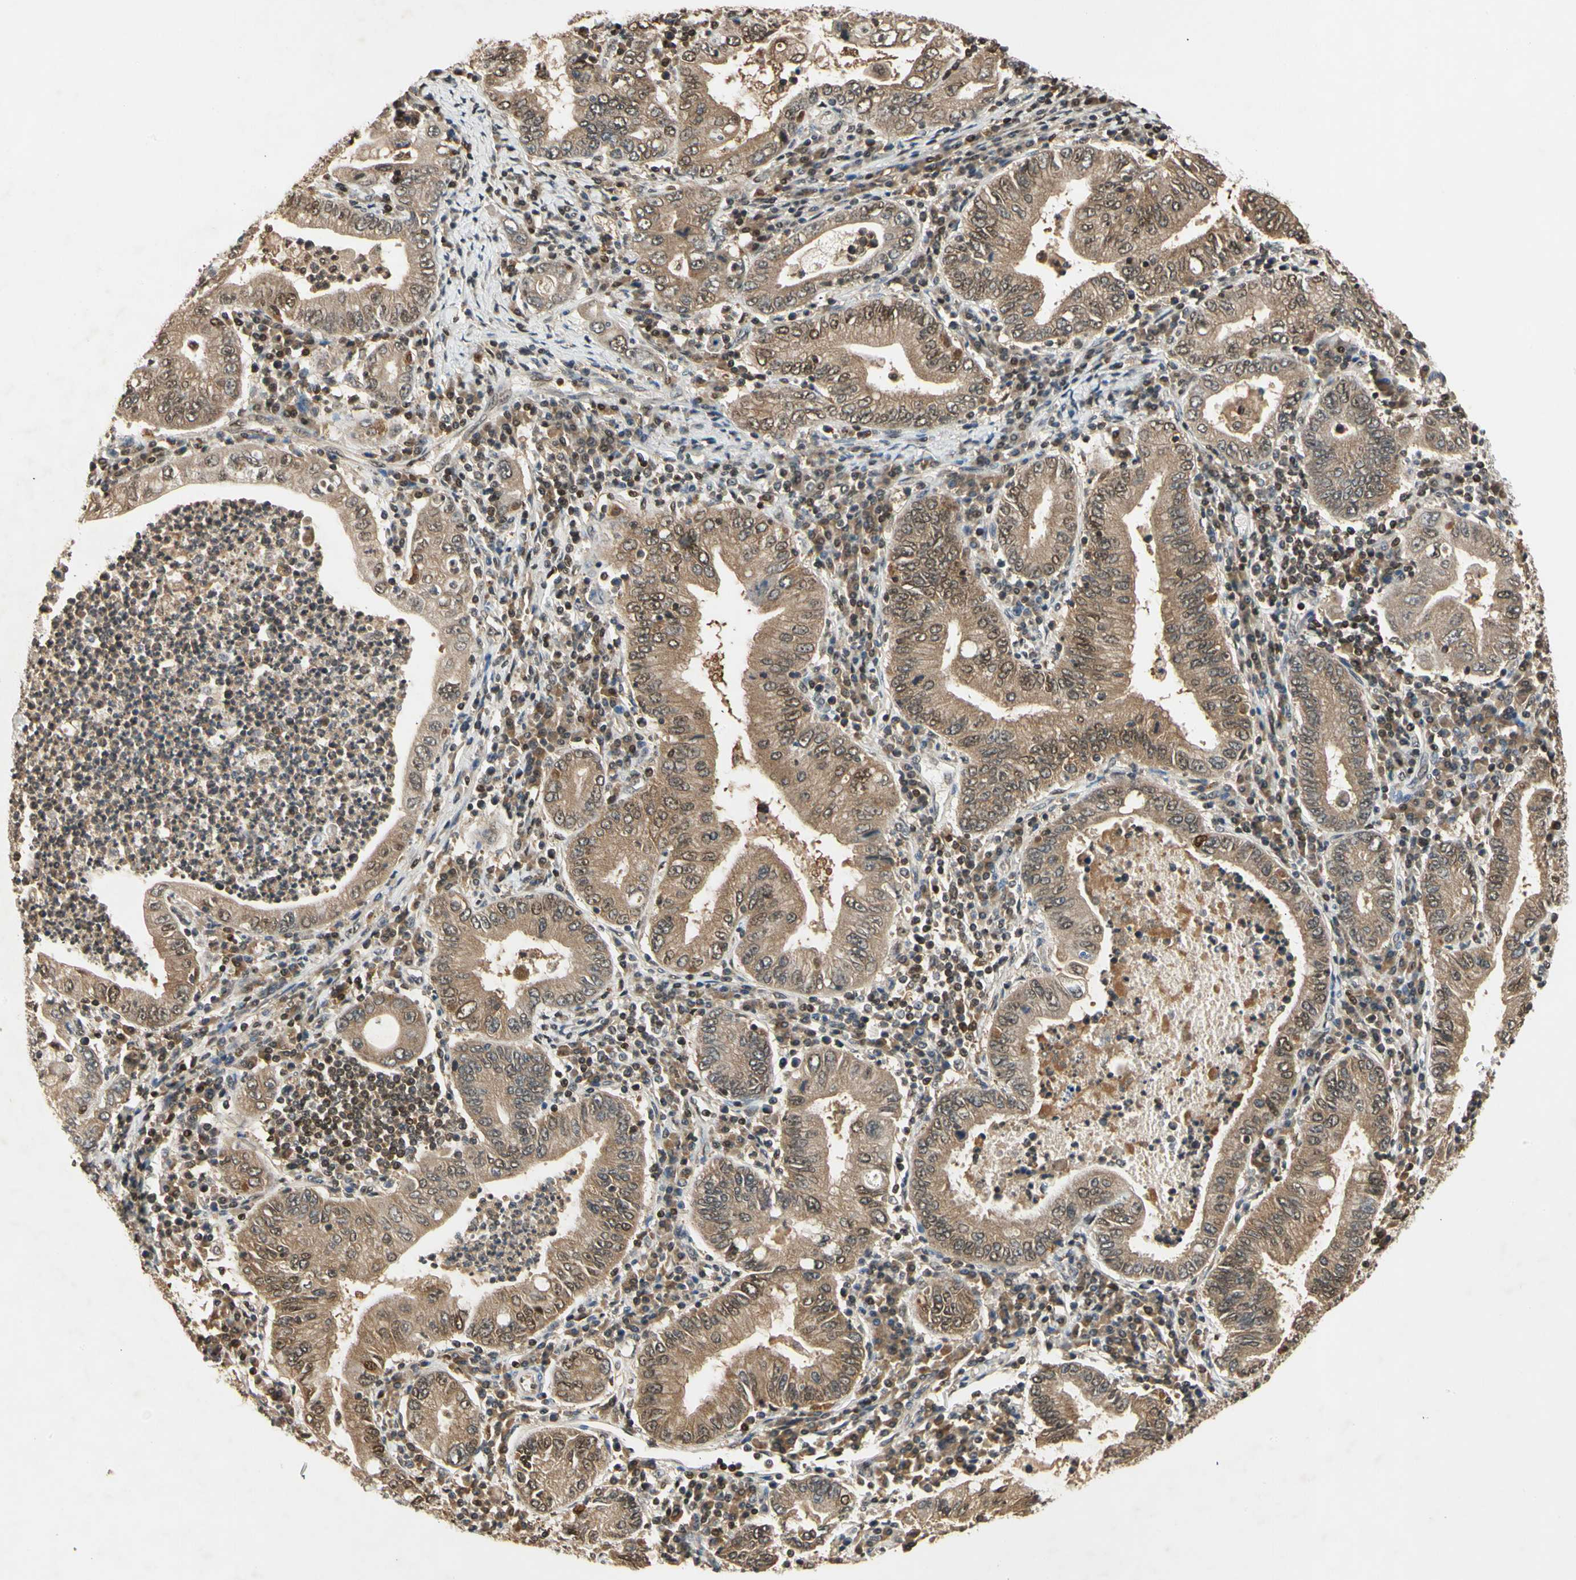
{"staining": {"intensity": "moderate", "quantity": ">75%", "location": "cytoplasmic/membranous"}, "tissue": "stomach cancer", "cell_type": "Tumor cells", "image_type": "cancer", "snomed": [{"axis": "morphology", "description": "Normal tissue, NOS"}, {"axis": "morphology", "description": "Adenocarcinoma, NOS"}, {"axis": "topography", "description": "Esophagus"}, {"axis": "topography", "description": "Stomach, upper"}, {"axis": "topography", "description": "Peripheral nerve tissue"}], "caption": "Stomach cancer (adenocarcinoma) stained for a protein displays moderate cytoplasmic/membranous positivity in tumor cells.", "gene": "GSR", "patient": {"sex": "male", "age": 62}}